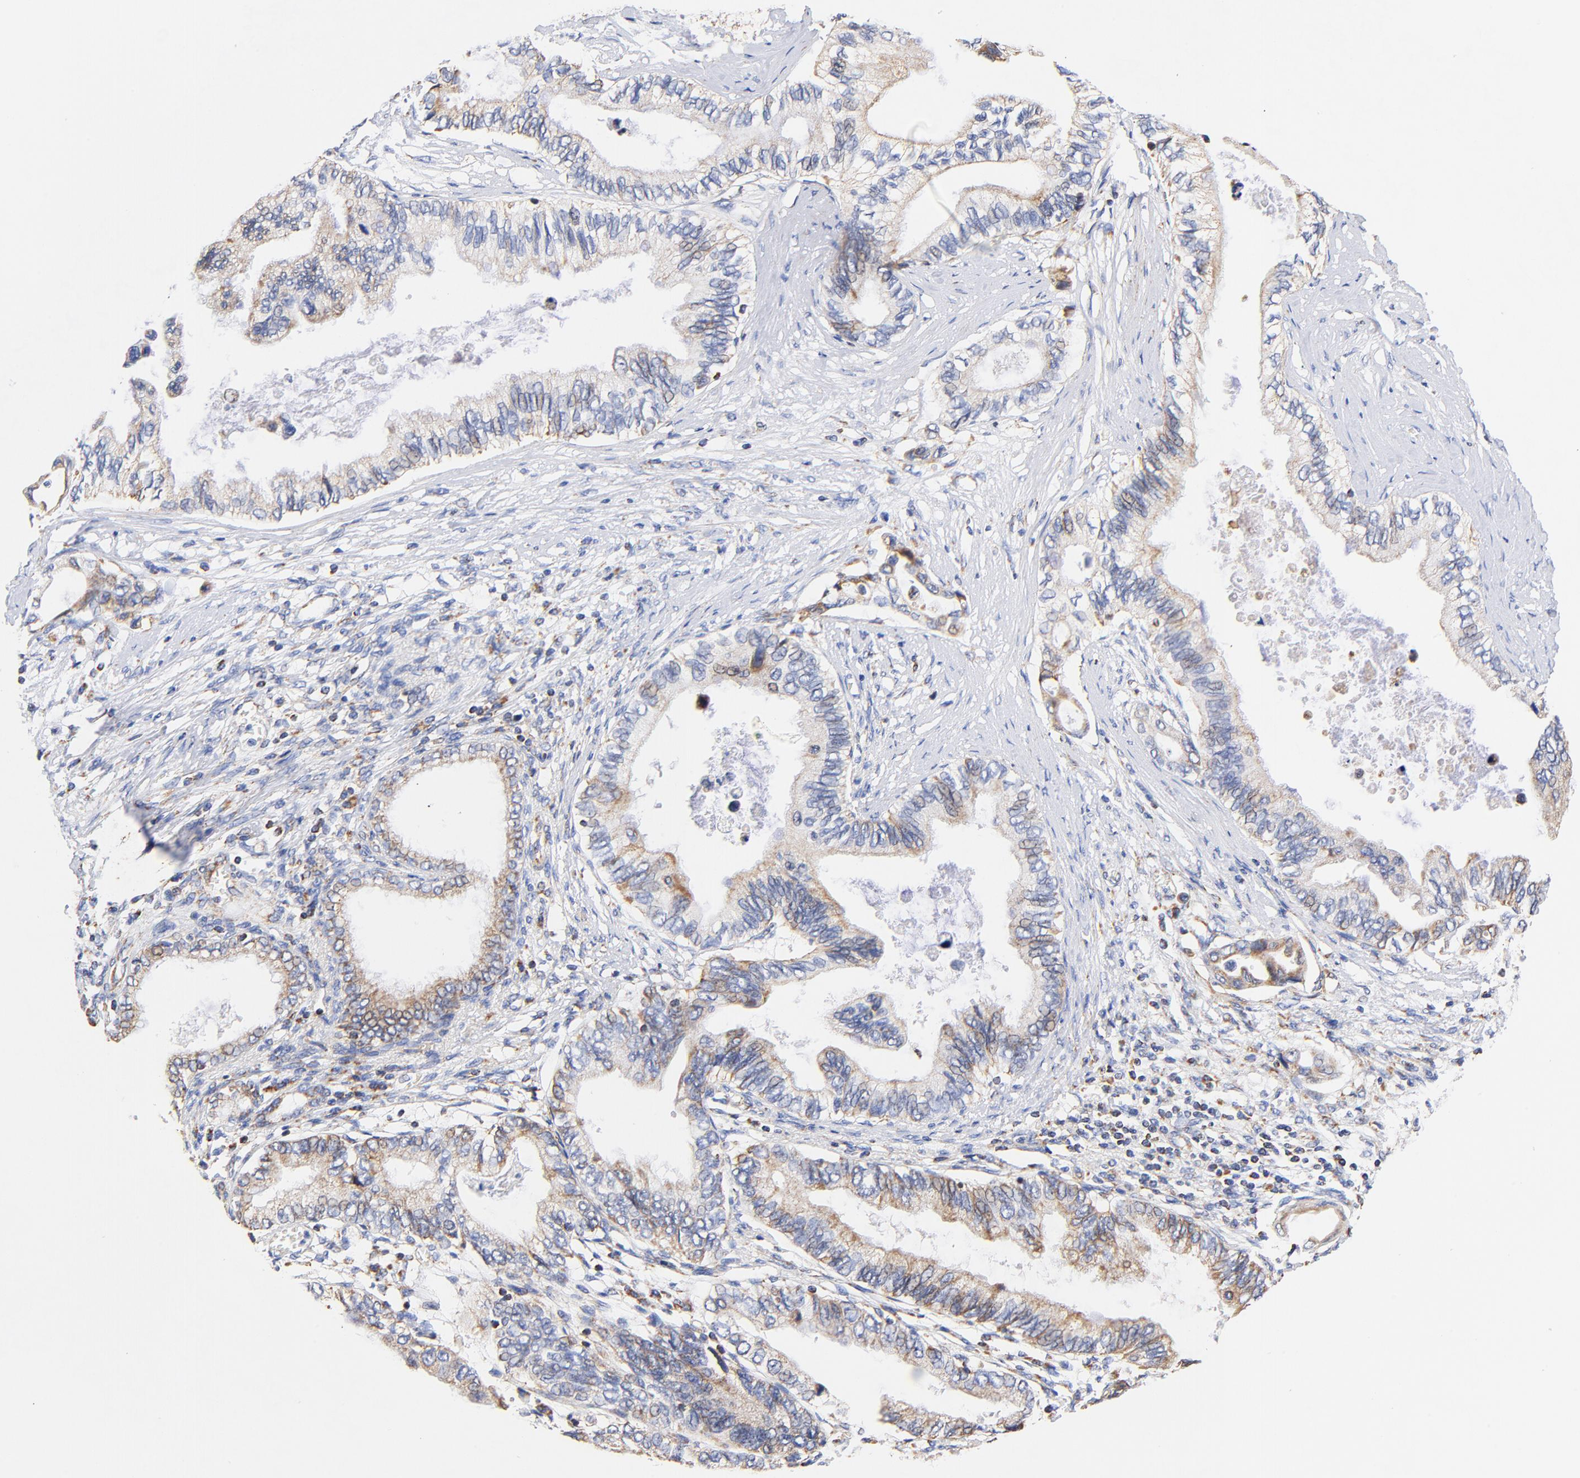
{"staining": {"intensity": "weak", "quantity": "25%-75%", "location": "cytoplasmic/membranous"}, "tissue": "pancreatic cancer", "cell_type": "Tumor cells", "image_type": "cancer", "snomed": [{"axis": "morphology", "description": "Adenocarcinoma, NOS"}, {"axis": "topography", "description": "Pancreas"}], "caption": "Immunohistochemical staining of human pancreatic adenocarcinoma shows low levels of weak cytoplasmic/membranous expression in approximately 25%-75% of tumor cells. (DAB (3,3'-diaminobenzidine) IHC with brightfield microscopy, high magnification).", "gene": "ATP5F1D", "patient": {"sex": "female", "age": 66}}